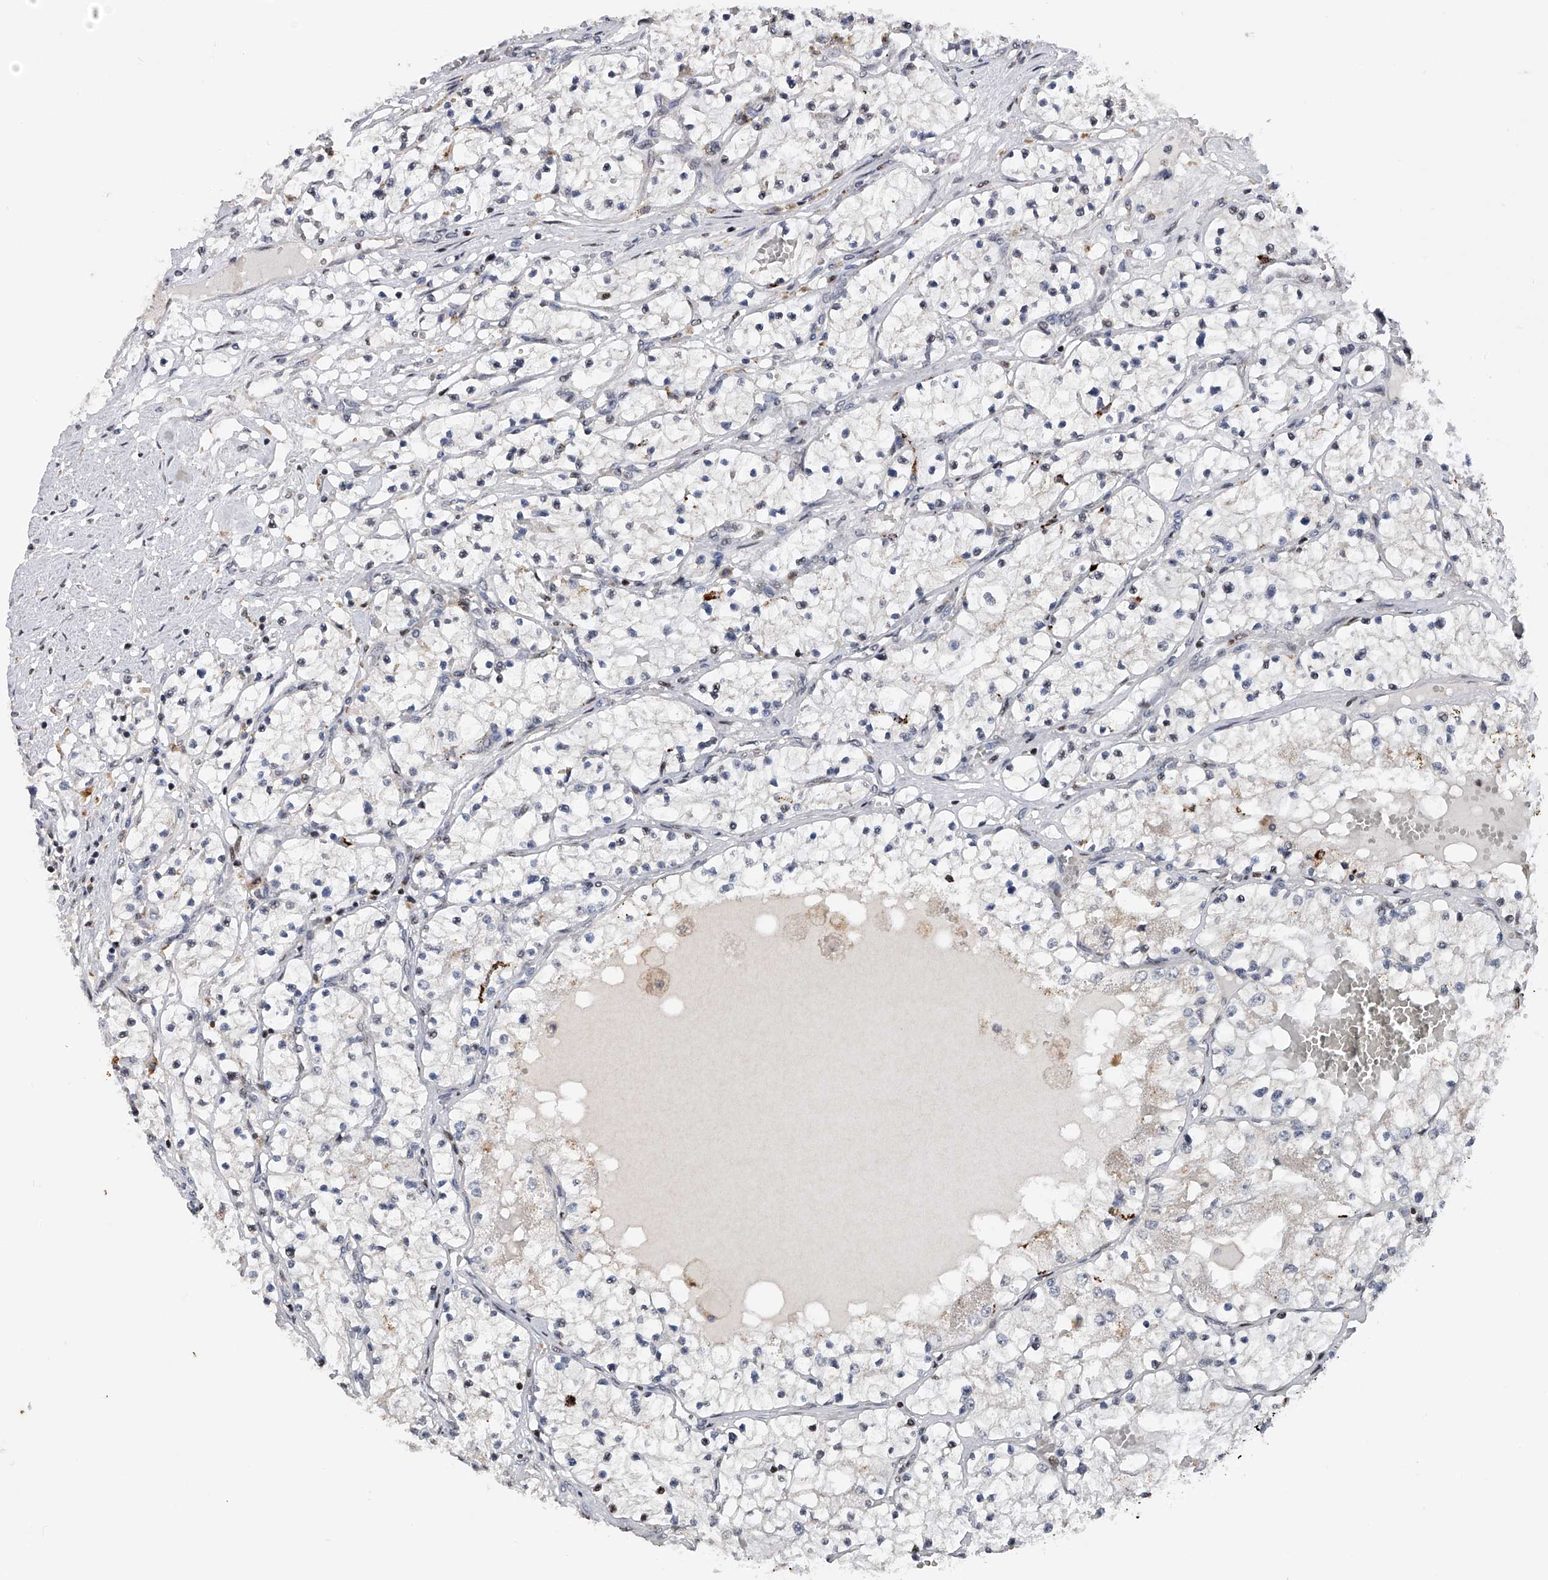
{"staining": {"intensity": "negative", "quantity": "none", "location": "none"}, "tissue": "renal cancer", "cell_type": "Tumor cells", "image_type": "cancer", "snomed": [{"axis": "morphology", "description": "Normal tissue, NOS"}, {"axis": "morphology", "description": "Adenocarcinoma, NOS"}, {"axis": "topography", "description": "Kidney"}], "caption": "Histopathology image shows no significant protein expression in tumor cells of adenocarcinoma (renal).", "gene": "RWDD2A", "patient": {"sex": "male", "age": 68}}